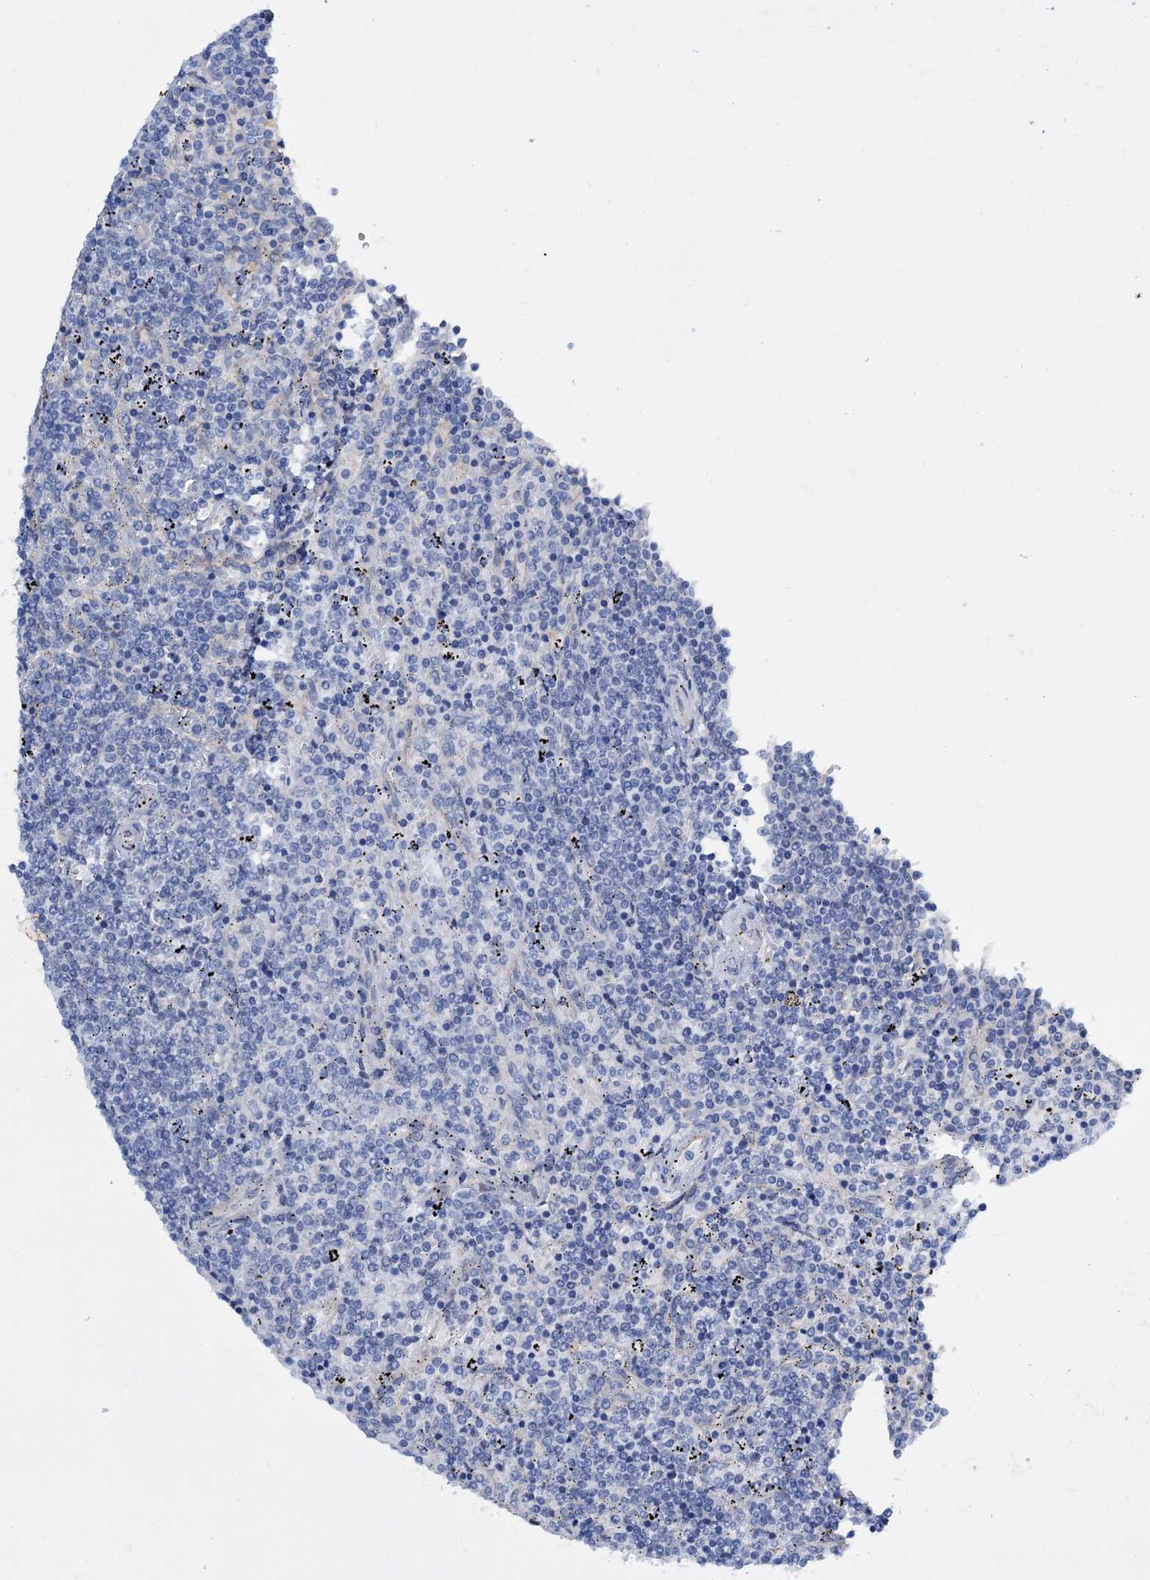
{"staining": {"intensity": "negative", "quantity": "none", "location": "none"}, "tissue": "lymphoma", "cell_type": "Tumor cells", "image_type": "cancer", "snomed": [{"axis": "morphology", "description": "Malignant lymphoma, non-Hodgkin's type, Low grade"}, {"axis": "topography", "description": "Spleen"}], "caption": "An image of human lymphoma is negative for staining in tumor cells. (DAB immunohistochemistry, high magnification).", "gene": "FAAP20", "patient": {"sex": "female", "age": 50}}